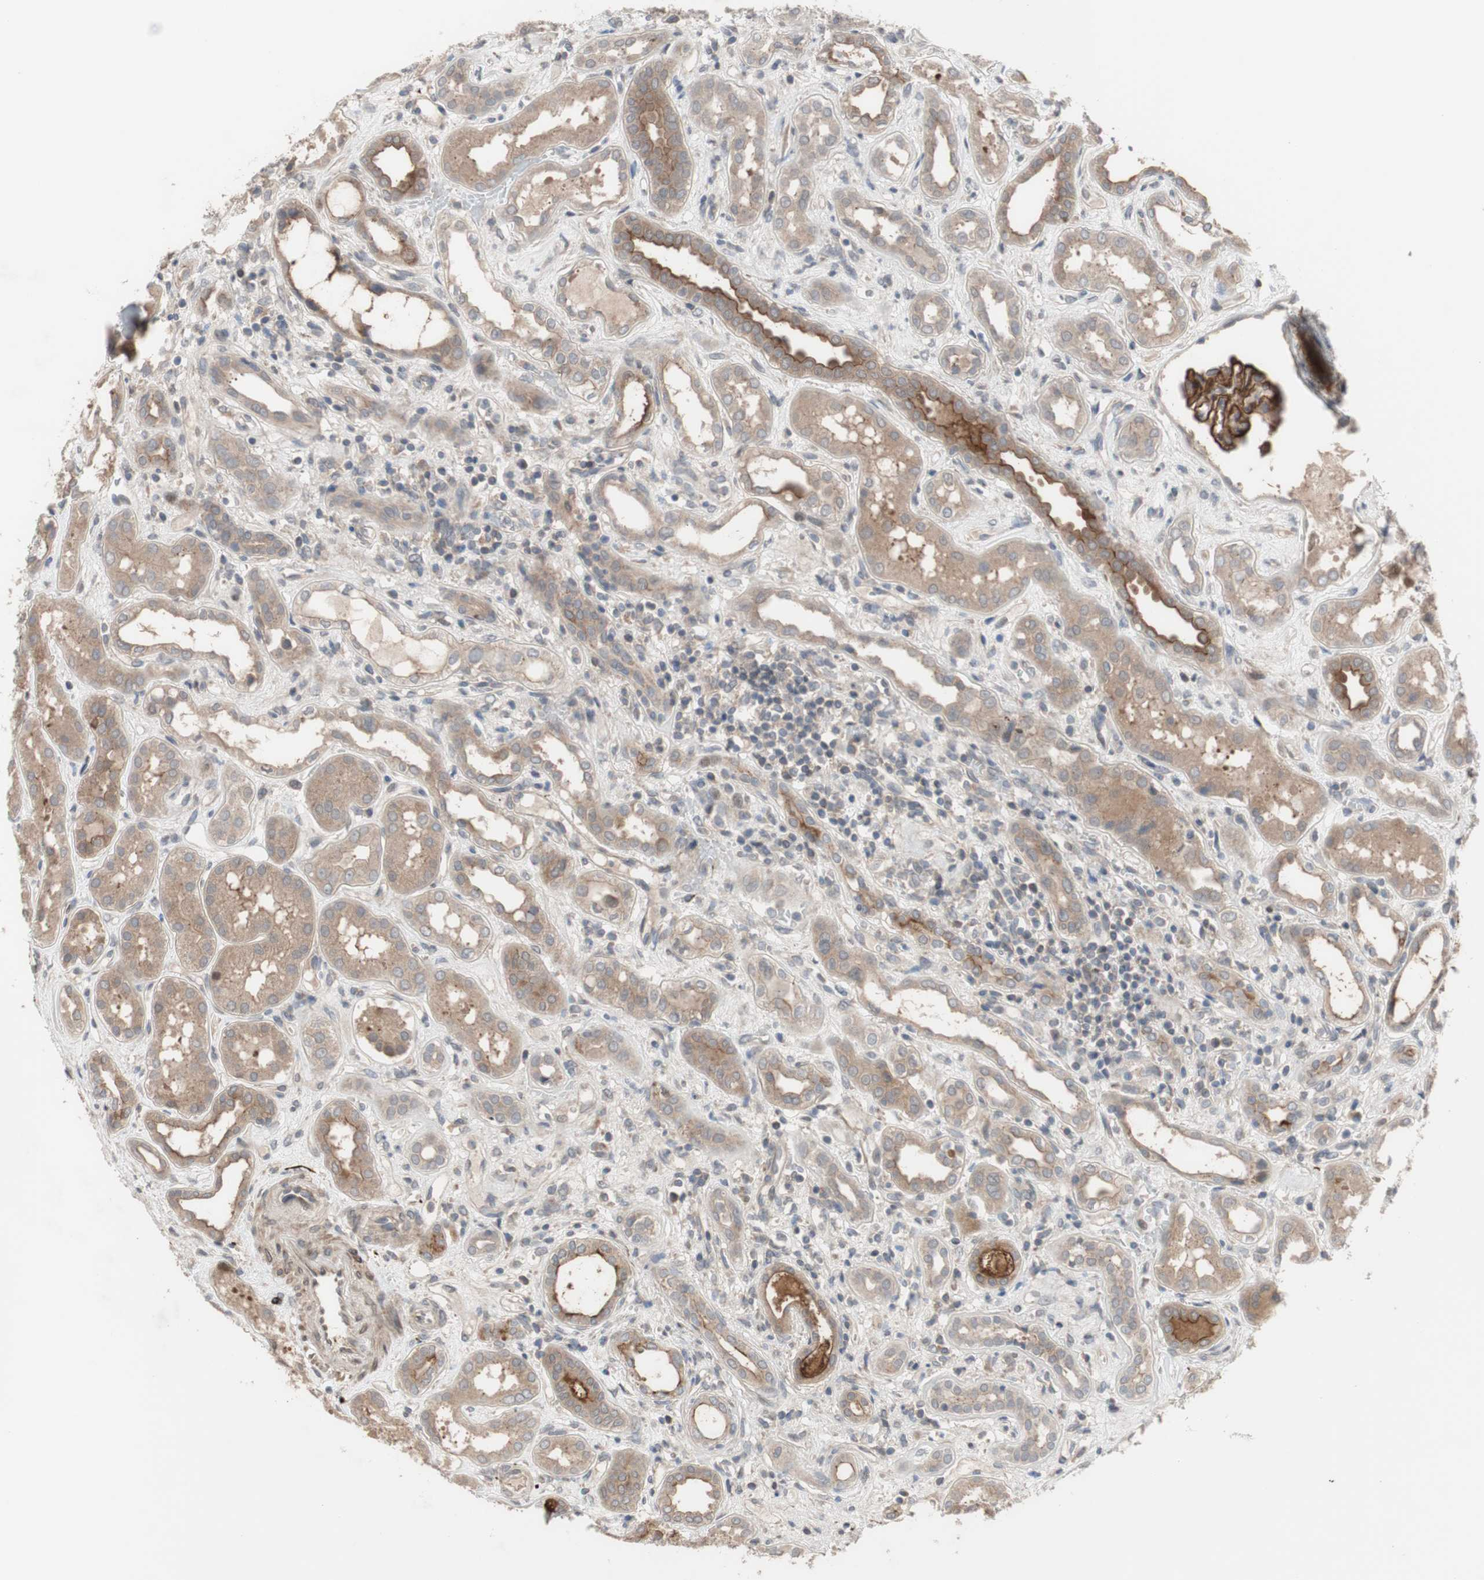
{"staining": {"intensity": "strong", "quantity": ">75%", "location": "cytoplasmic/membranous"}, "tissue": "kidney", "cell_type": "Cells in glomeruli", "image_type": "normal", "snomed": [{"axis": "morphology", "description": "Normal tissue, NOS"}, {"axis": "topography", "description": "Kidney"}], "caption": "This histopathology image demonstrates immunohistochemistry (IHC) staining of benign human kidney, with high strong cytoplasmic/membranous positivity in about >75% of cells in glomeruli.", "gene": "OAZ1", "patient": {"sex": "male", "age": 59}}